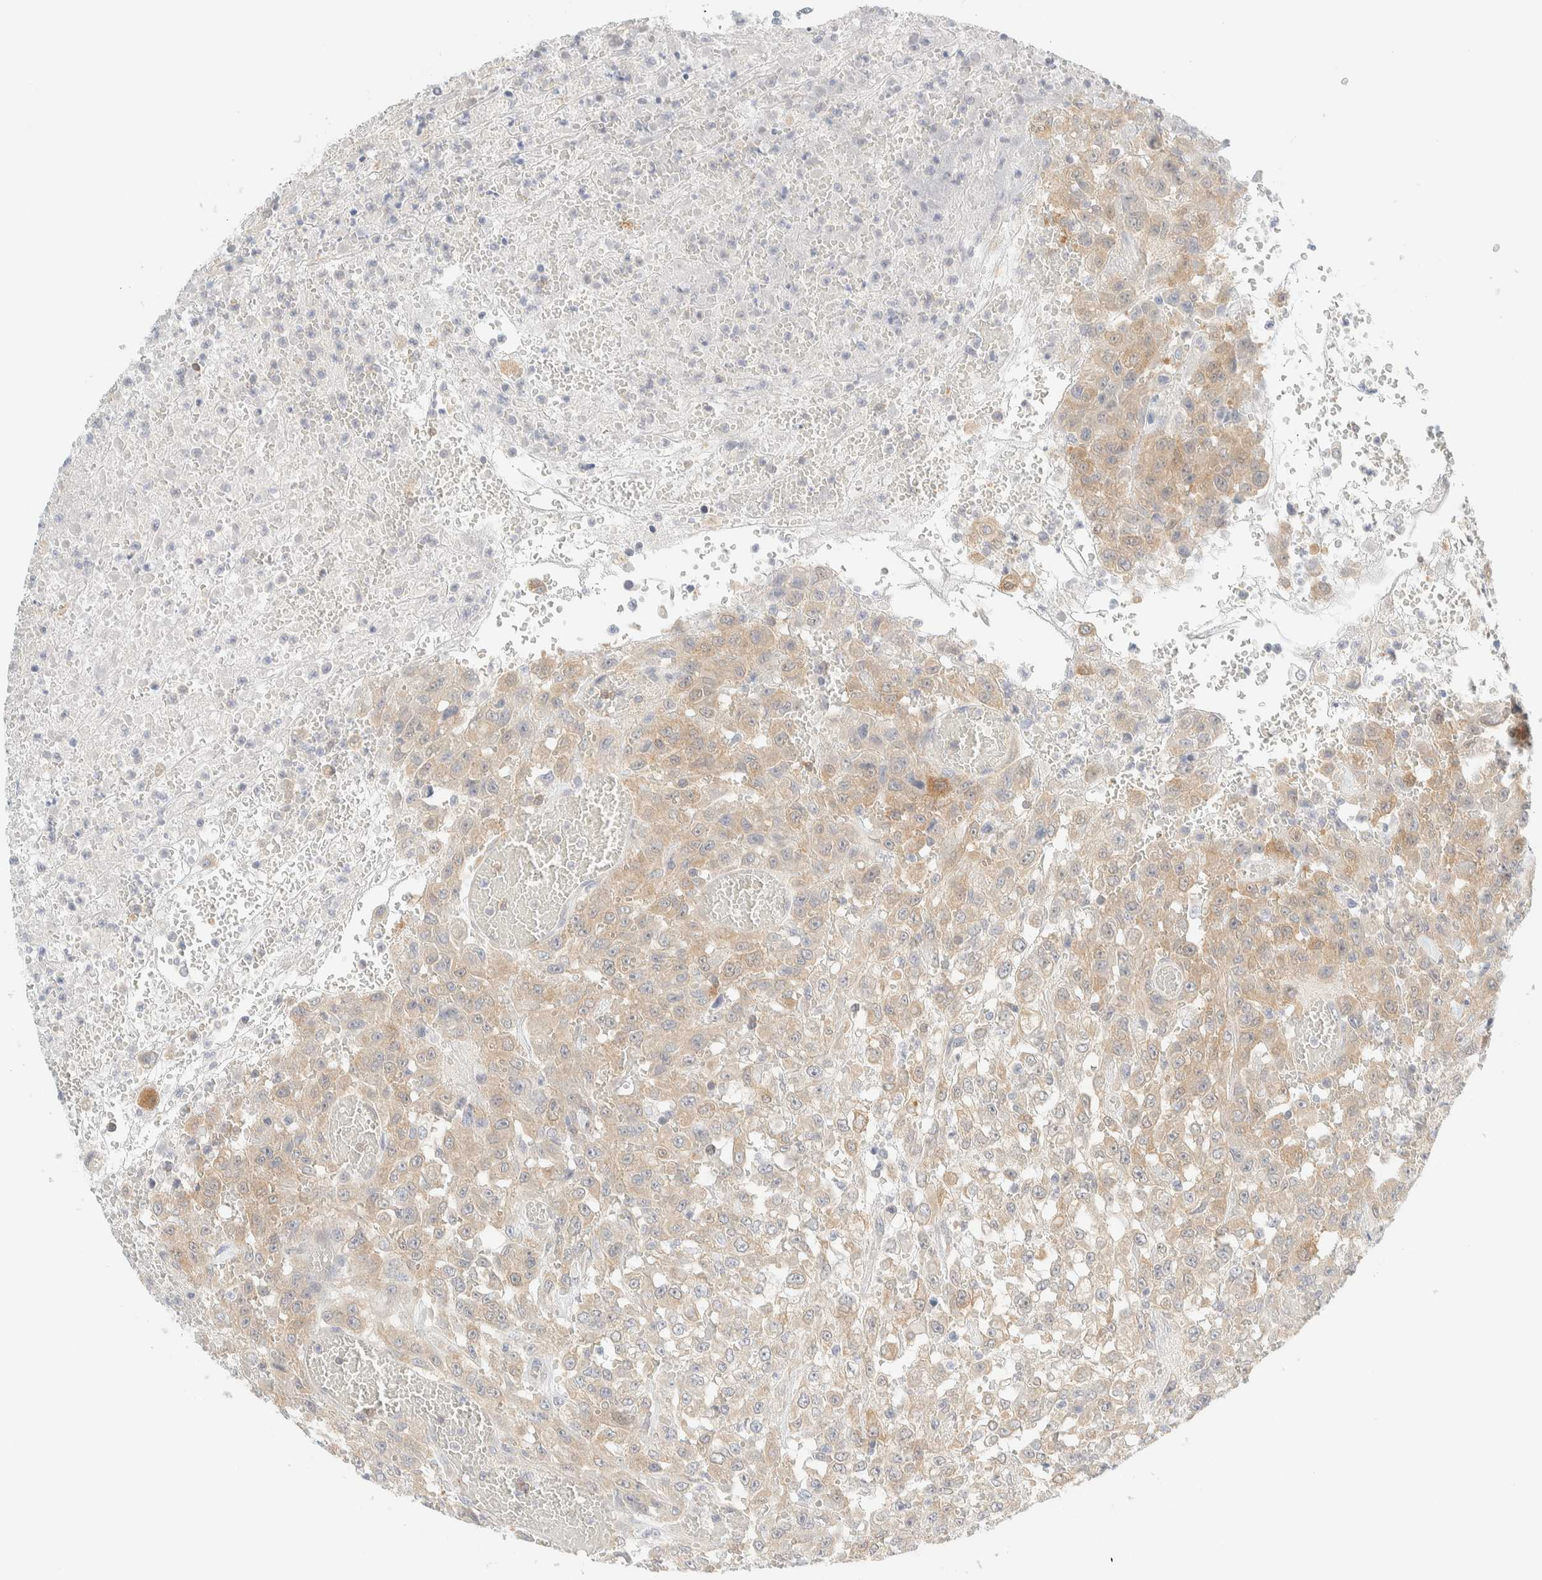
{"staining": {"intensity": "weak", "quantity": ">75%", "location": "cytoplasmic/membranous"}, "tissue": "urothelial cancer", "cell_type": "Tumor cells", "image_type": "cancer", "snomed": [{"axis": "morphology", "description": "Urothelial carcinoma, High grade"}, {"axis": "topography", "description": "Urinary bladder"}], "caption": "This histopathology image demonstrates IHC staining of human high-grade urothelial carcinoma, with low weak cytoplasmic/membranous positivity in about >75% of tumor cells.", "gene": "PCYT2", "patient": {"sex": "male", "age": 46}}